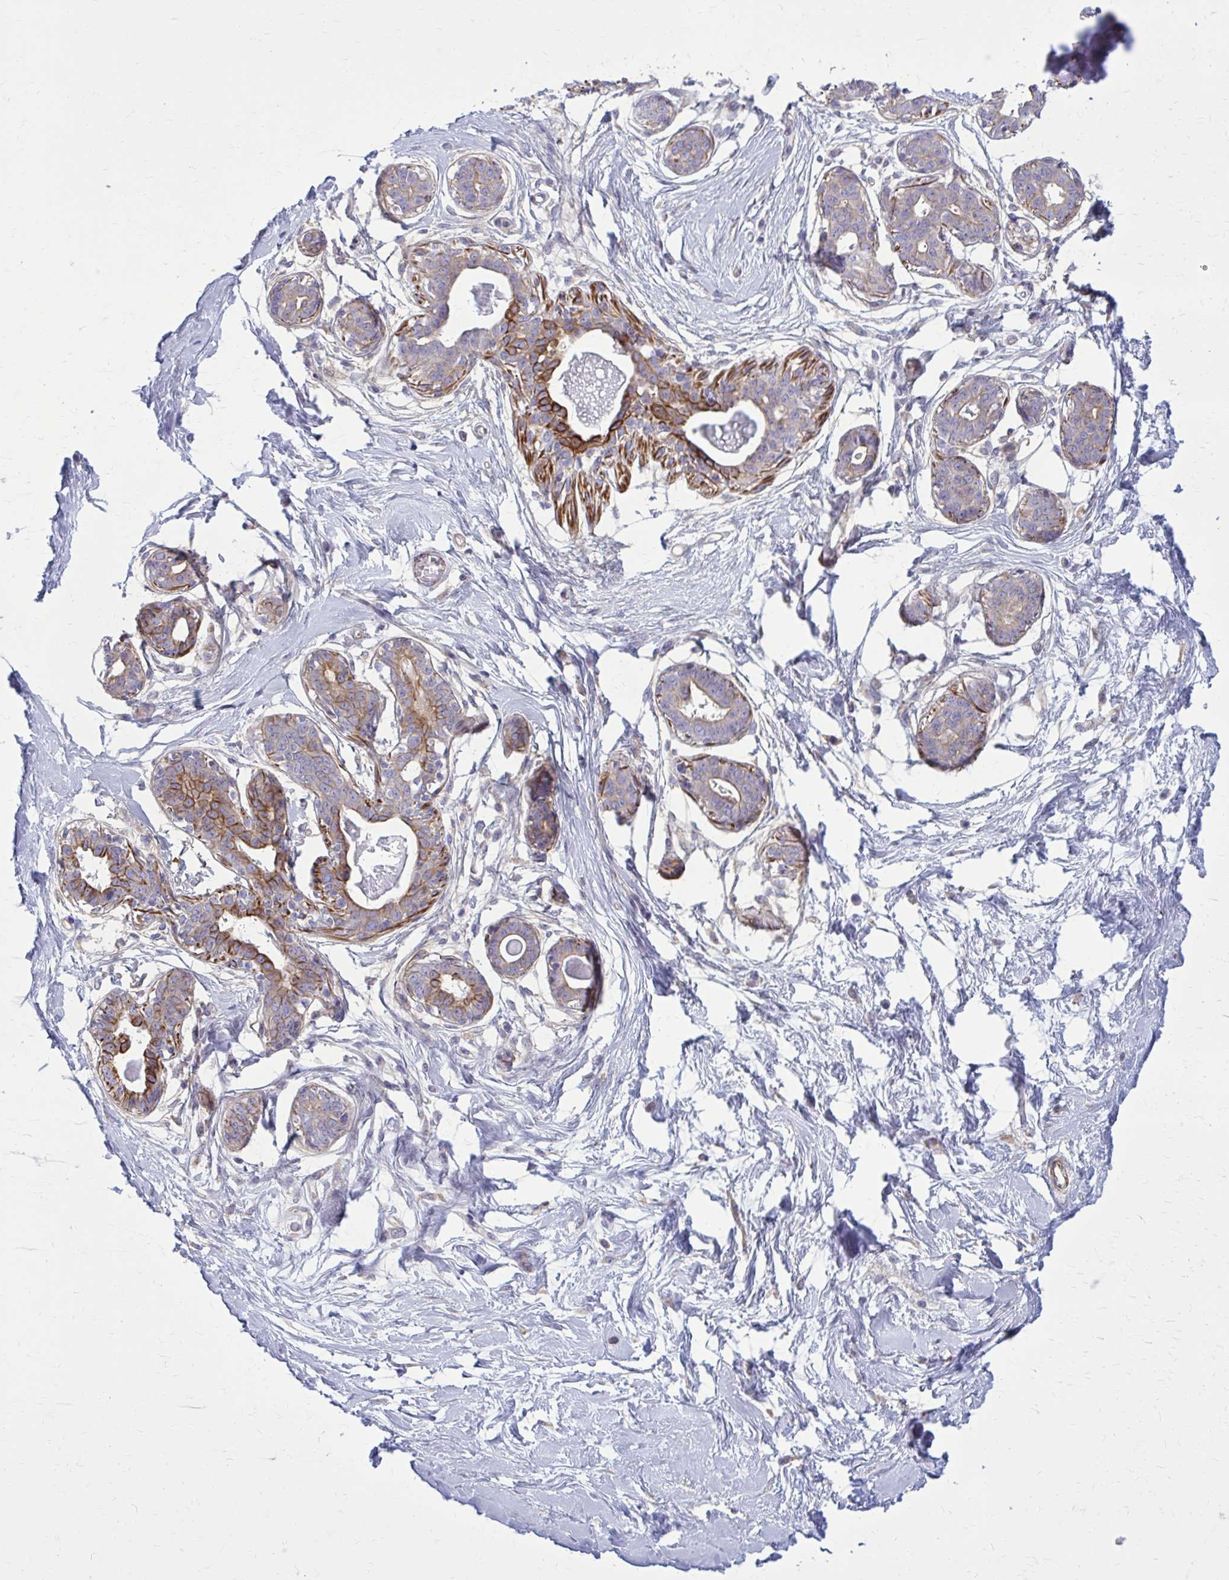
{"staining": {"intensity": "negative", "quantity": "none", "location": "none"}, "tissue": "breast", "cell_type": "Adipocytes", "image_type": "normal", "snomed": [{"axis": "morphology", "description": "Normal tissue, NOS"}, {"axis": "topography", "description": "Breast"}], "caption": "High power microscopy photomicrograph of an IHC micrograph of unremarkable breast, revealing no significant positivity in adipocytes.", "gene": "FAP", "patient": {"sex": "female", "age": 45}}